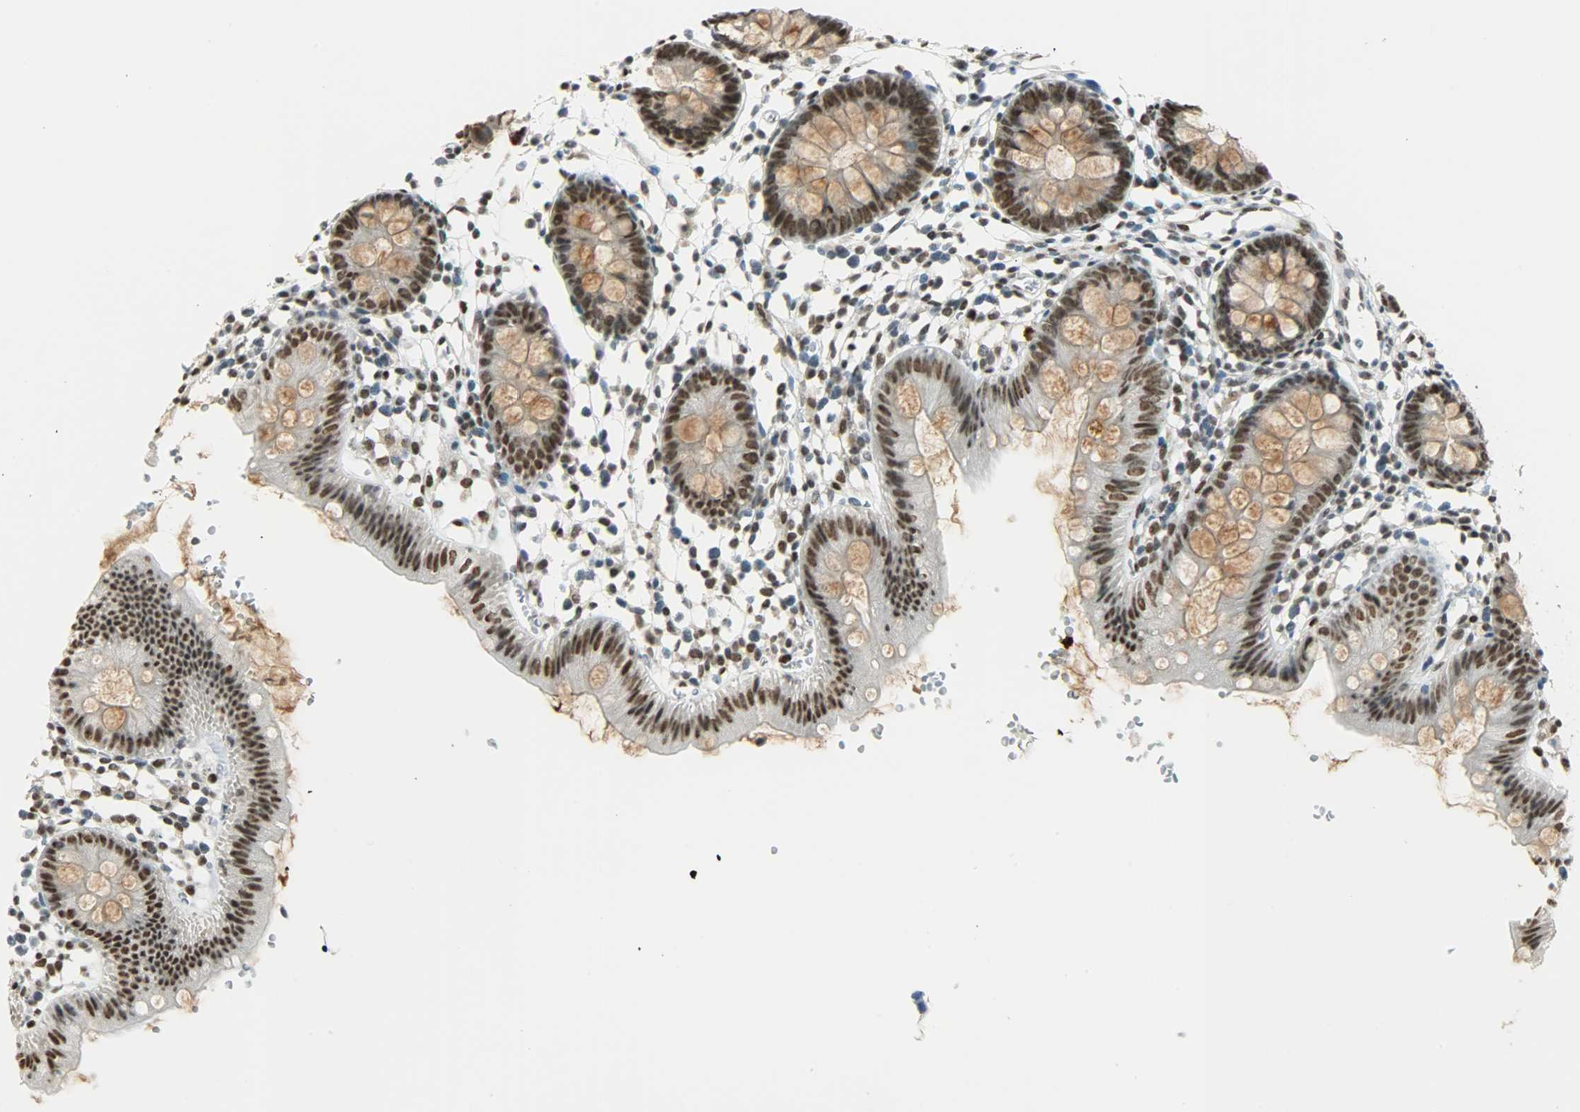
{"staining": {"intensity": "moderate", "quantity": ">75%", "location": "nuclear"}, "tissue": "colon", "cell_type": "Endothelial cells", "image_type": "normal", "snomed": [{"axis": "morphology", "description": "Normal tissue, NOS"}, {"axis": "topography", "description": "Colon"}], "caption": "Immunohistochemistry (IHC) photomicrograph of benign human colon stained for a protein (brown), which shows medium levels of moderate nuclear staining in about >75% of endothelial cells.", "gene": "MYEF2", "patient": {"sex": "male", "age": 14}}